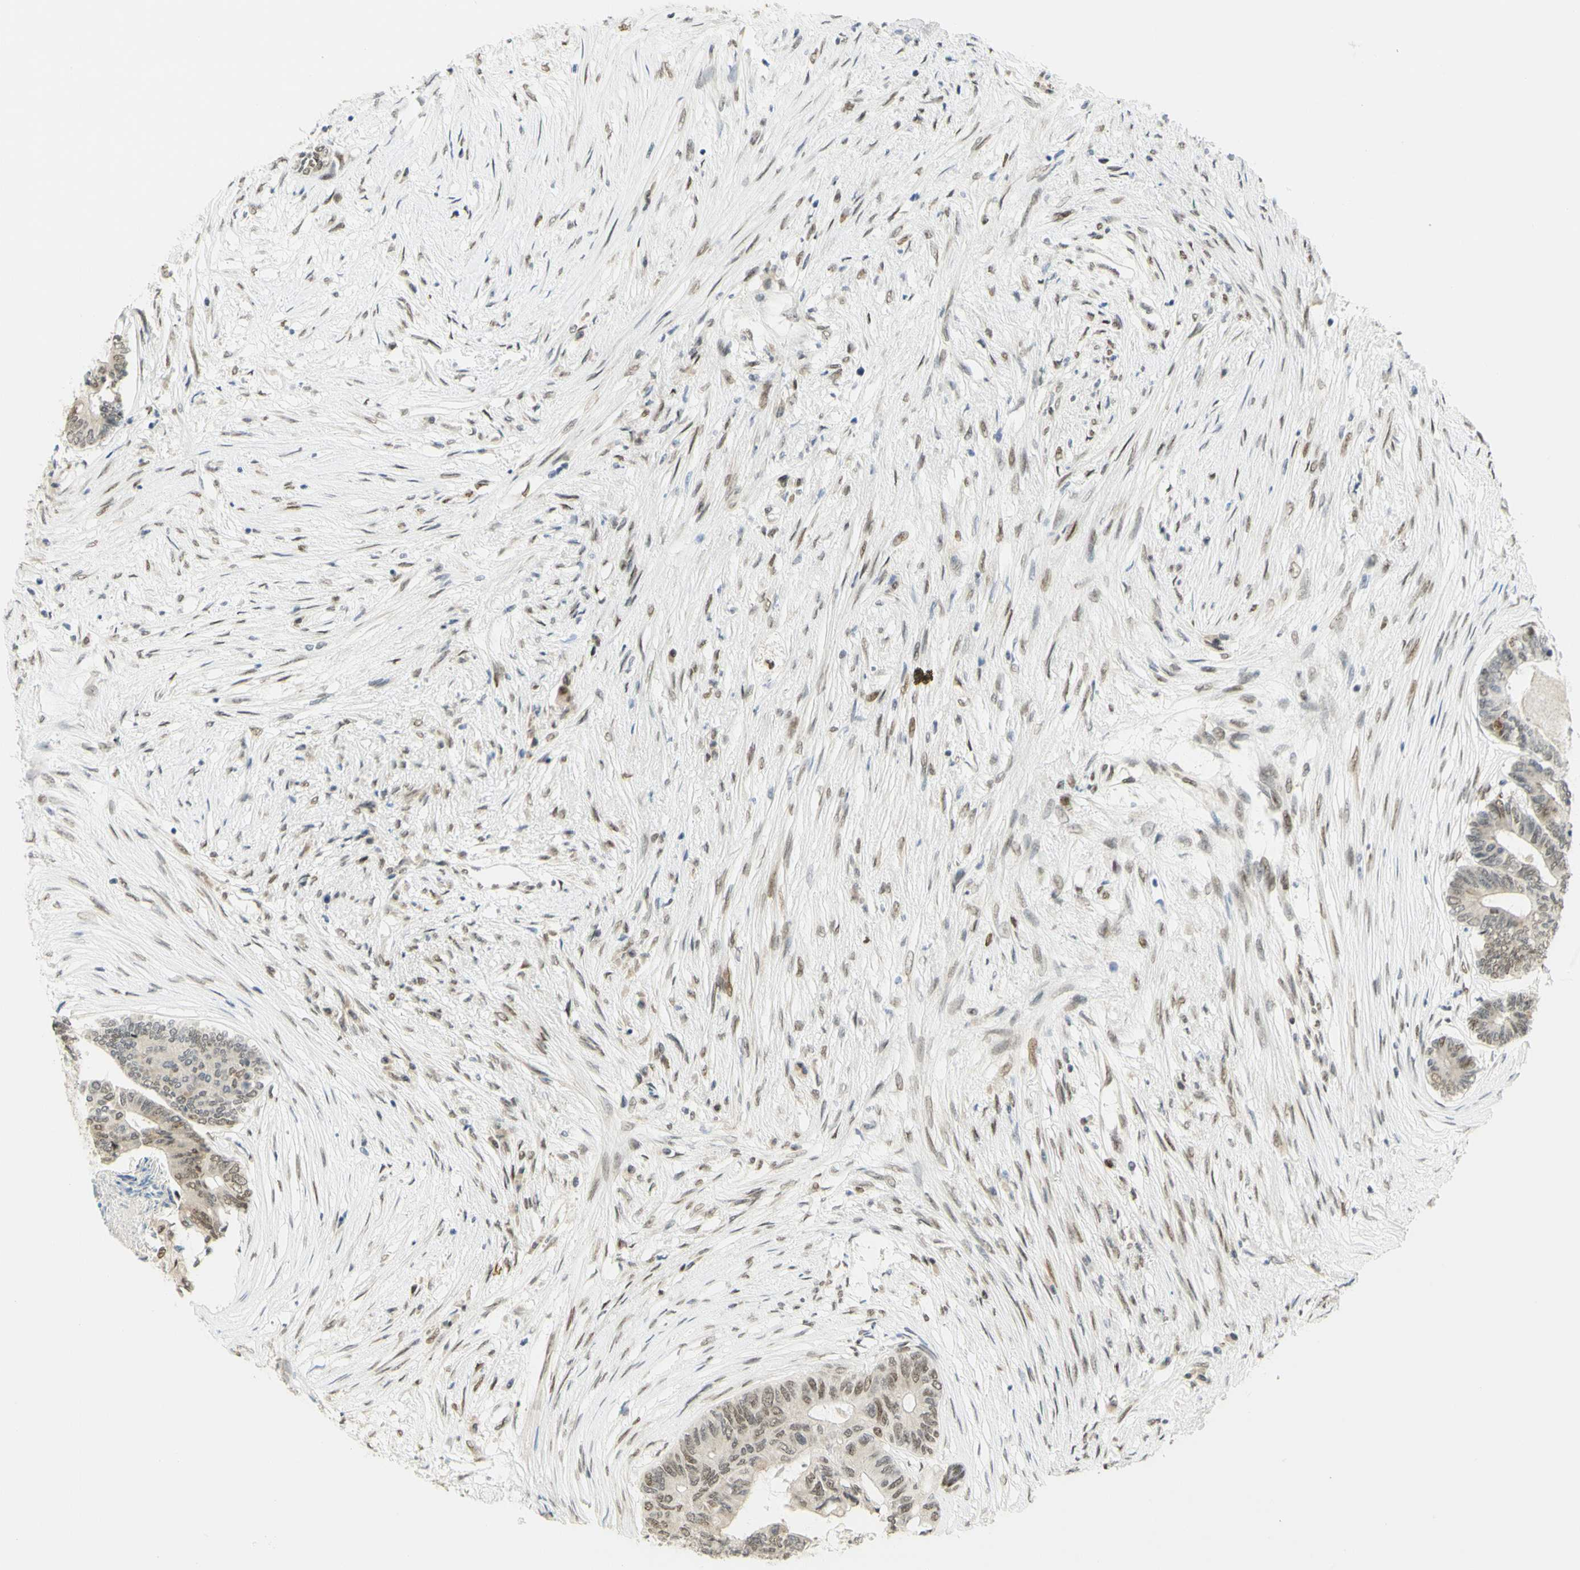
{"staining": {"intensity": "weak", "quantity": ">75%", "location": "nuclear"}, "tissue": "colorectal cancer", "cell_type": "Tumor cells", "image_type": "cancer", "snomed": [{"axis": "morphology", "description": "Adenocarcinoma, NOS"}, {"axis": "topography", "description": "Rectum"}], "caption": "A brown stain labels weak nuclear staining of a protein in human colorectal cancer (adenocarcinoma) tumor cells.", "gene": "DDX1", "patient": {"sex": "male", "age": 63}}